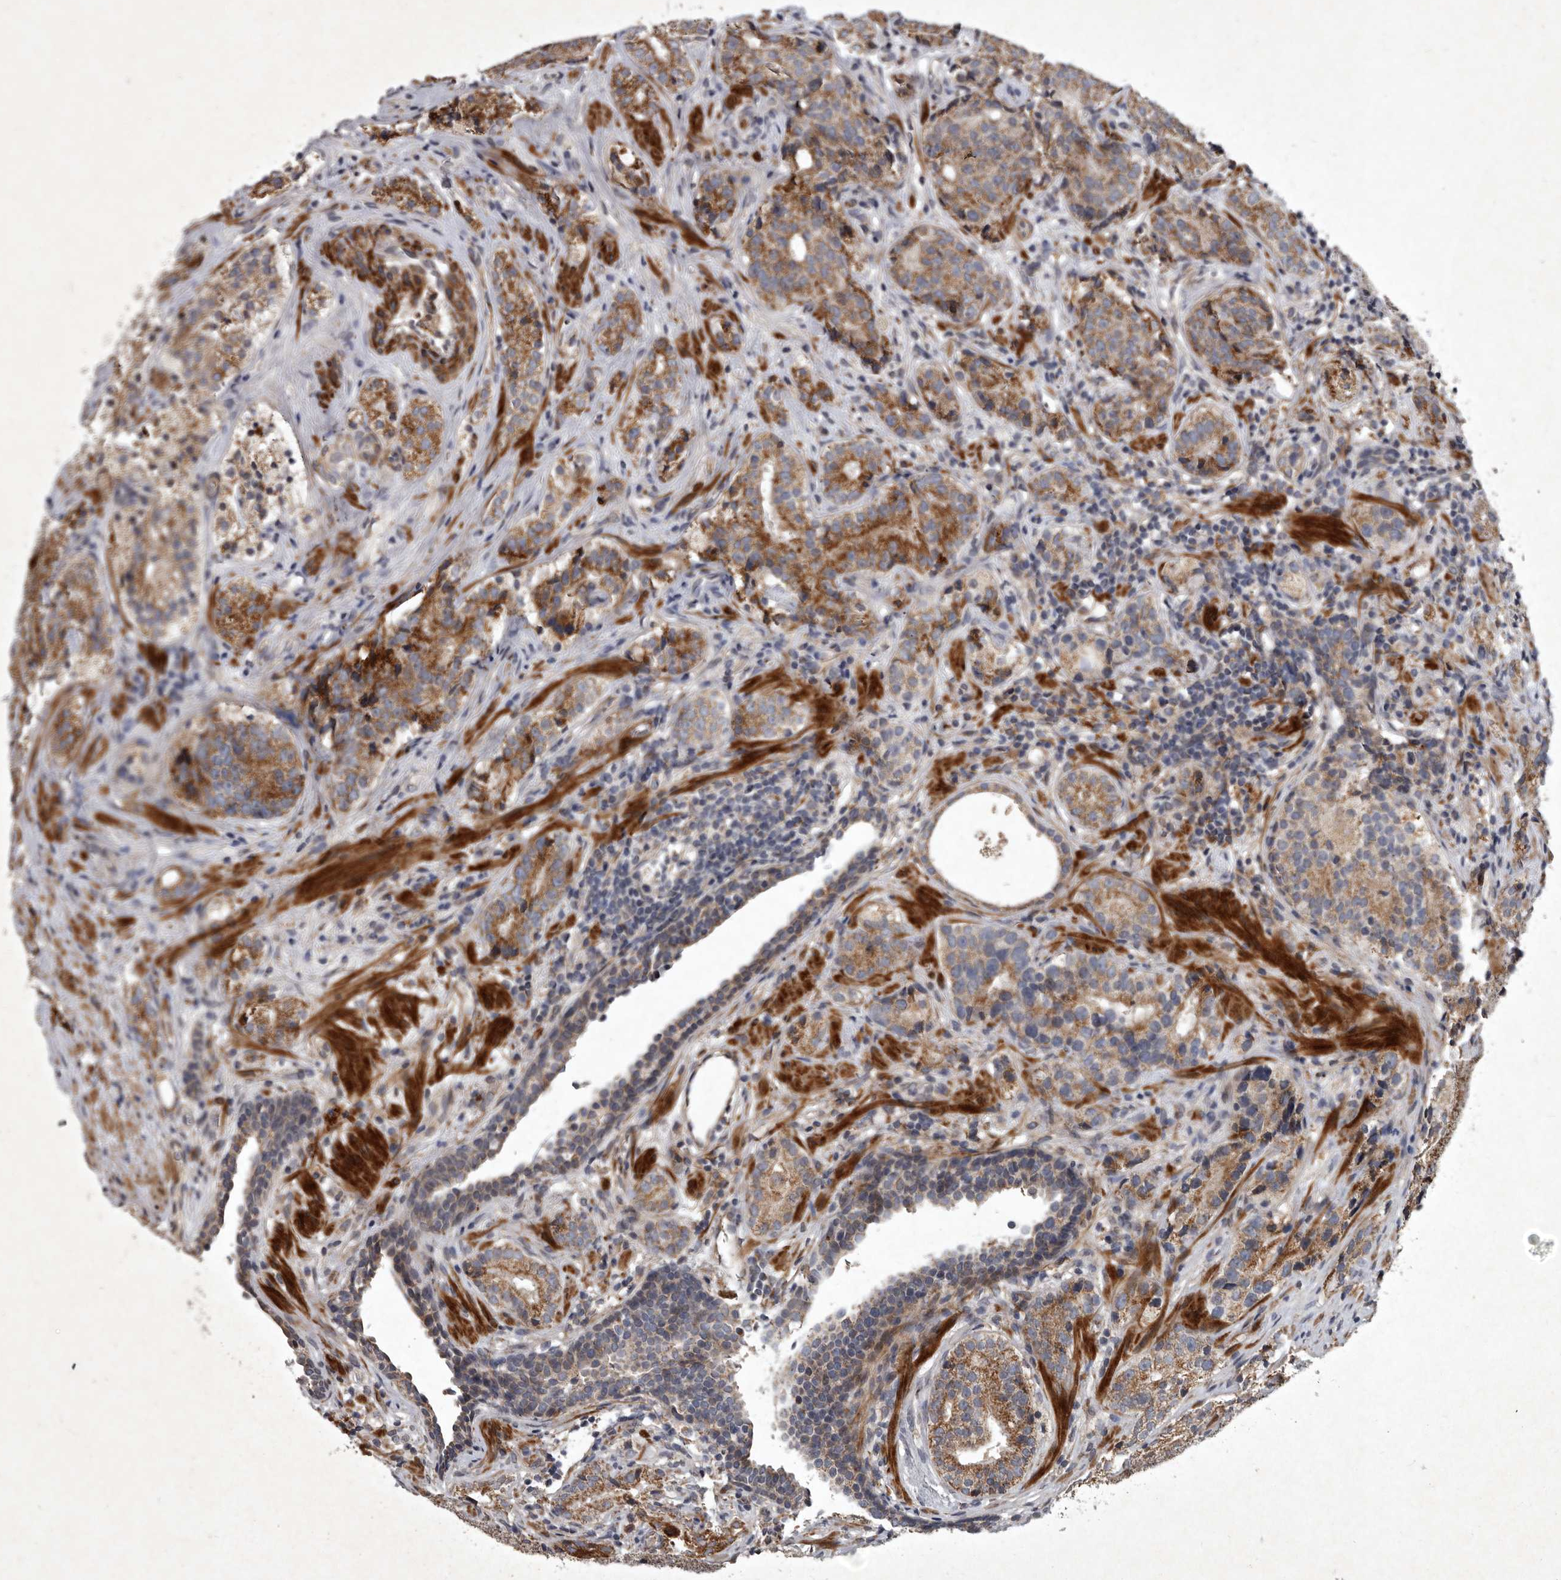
{"staining": {"intensity": "moderate", "quantity": ">75%", "location": "cytoplasmic/membranous"}, "tissue": "prostate cancer", "cell_type": "Tumor cells", "image_type": "cancer", "snomed": [{"axis": "morphology", "description": "Adenocarcinoma, High grade"}, {"axis": "topography", "description": "Prostate"}], "caption": "This is a photomicrograph of IHC staining of adenocarcinoma (high-grade) (prostate), which shows moderate positivity in the cytoplasmic/membranous of tumor cells.", "gene": "MRPS15", "patient": {"sex": "male", "age": 56}}